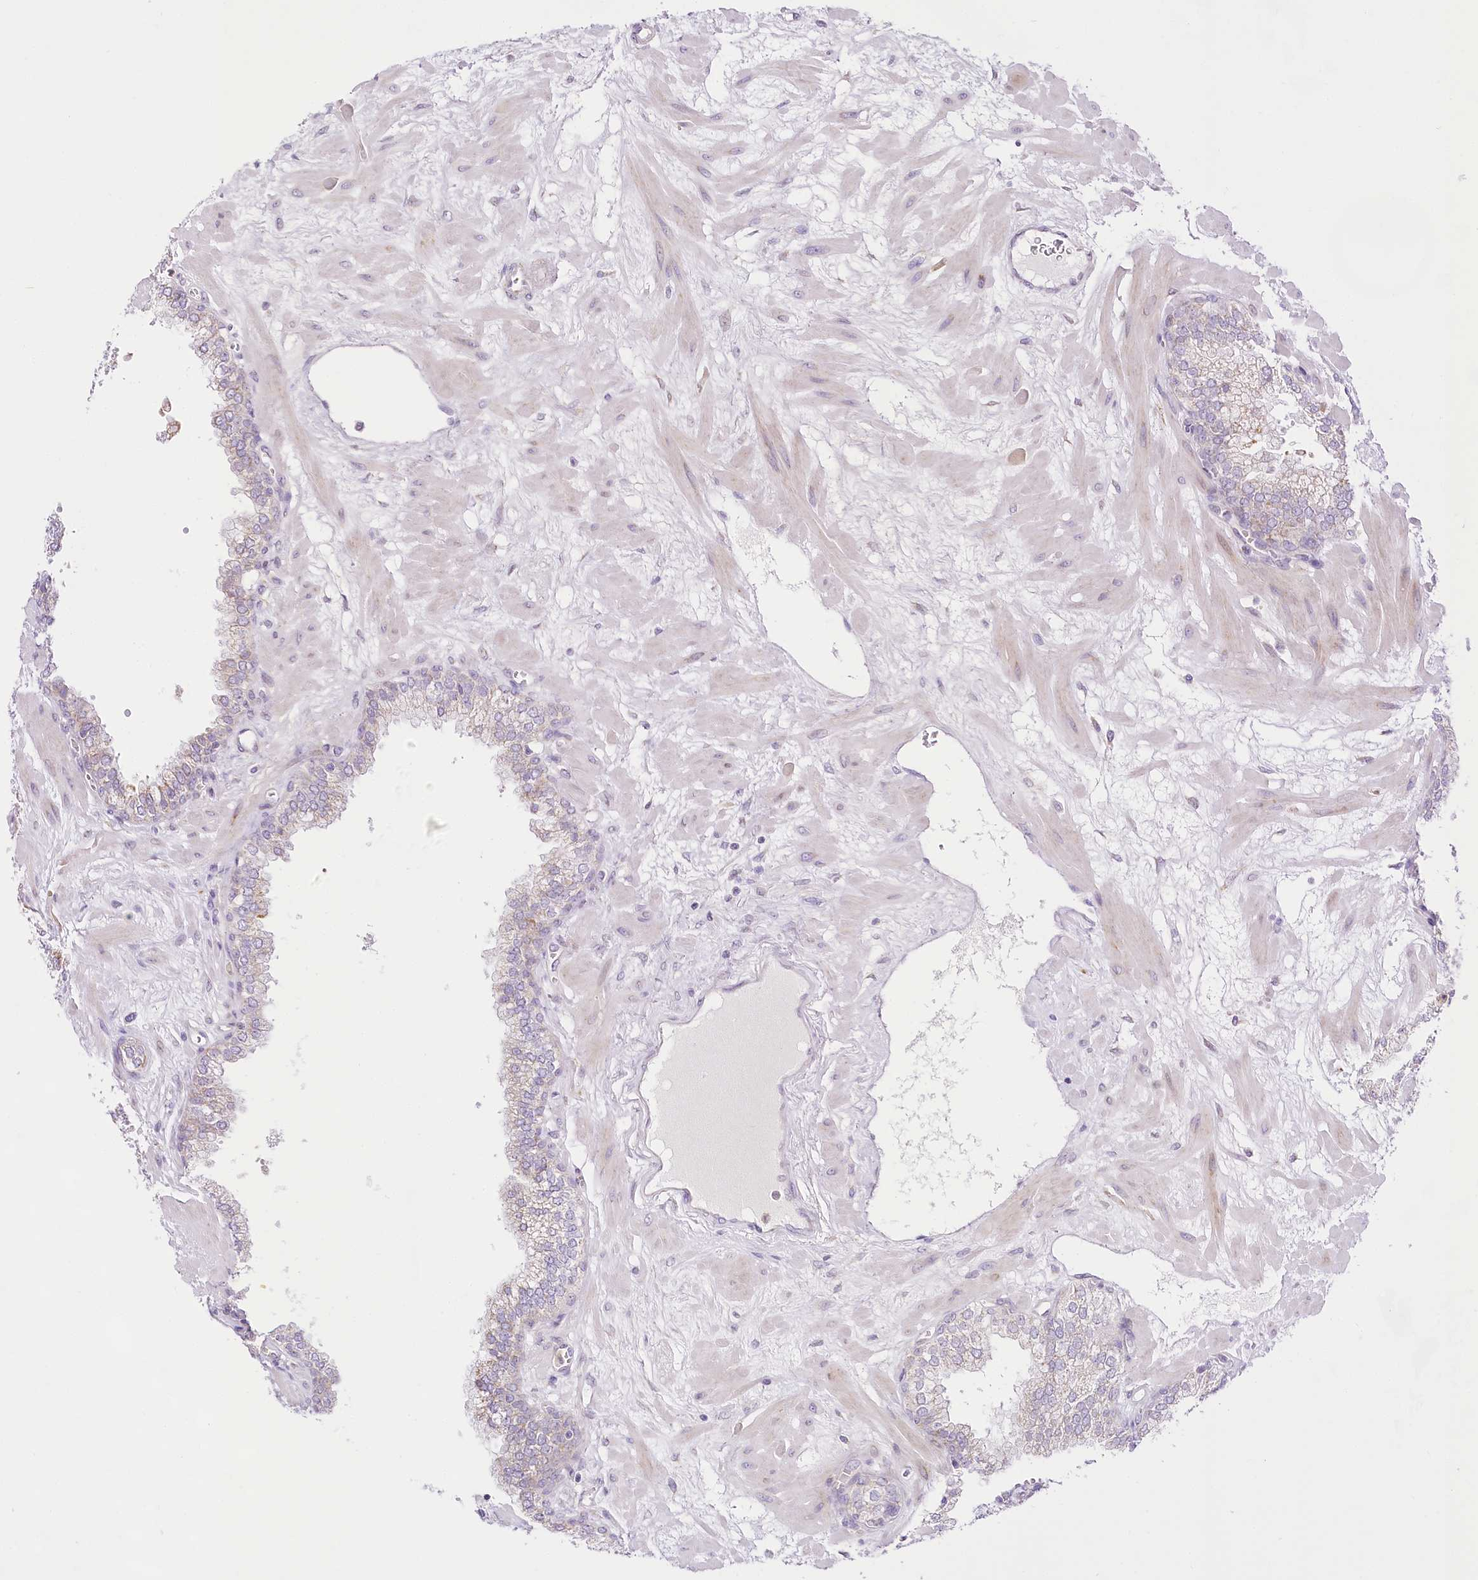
{"staining": {"intensity": "negative", "quantity": "none", "location": "none"}, "tissue": "prostate", "cell_type": "Glandular cells", "image_type": "normal", "snomed": [{"axis": "morphology", "description": "Normal tissue, NOS"}, {"axis": "morphology", "description": "Urothelial carcinoma, Low grade"}, {"axis": "topography", "description": "Urinary bladder"}, {"axis": "topography", "description": "Prostate"}], "caption": "An image of human prostate is negative for staining in glandular cells.", "gene": "CCDC30", "patient": {"sex": "male", "age": 60}}